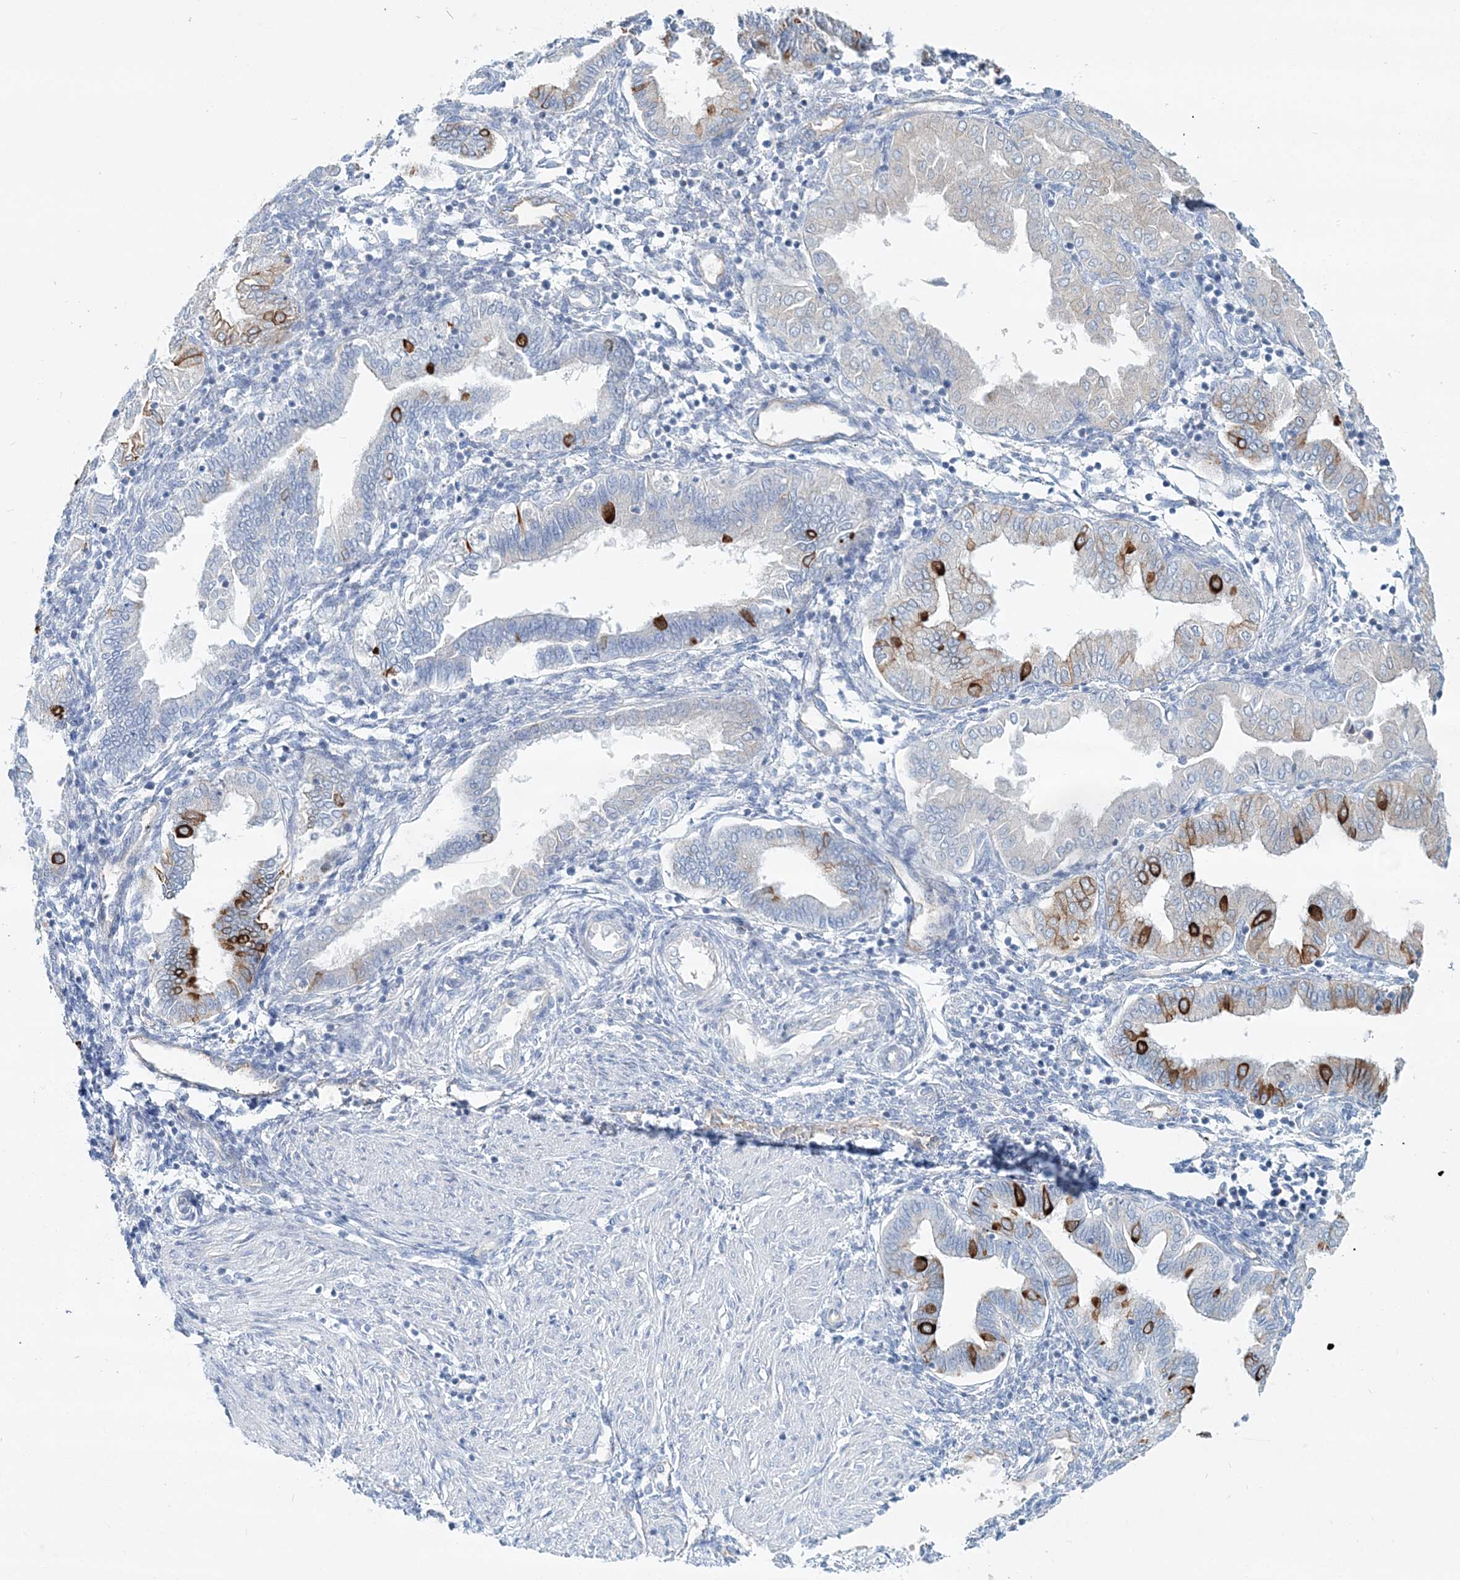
{"staining": {"intensity": "negative", "quantity": "none", "location": "none"}, "tissue": "endometrium", "cell_type": "Cells in endometrial stroma", "image_type": "normal", "snomed": [{"axis": "morphology", "description": "Normal tissue, NOS"}, {"axis": "topography", "description": "Endometrium"}], "caption": "This is an immunohistochemistry micrograph of benign human endometrium. There is no positivity in cells in endometrial stroma.", "gene": "ADGRL1", "patient": {"sex": "female", "age": 53}}